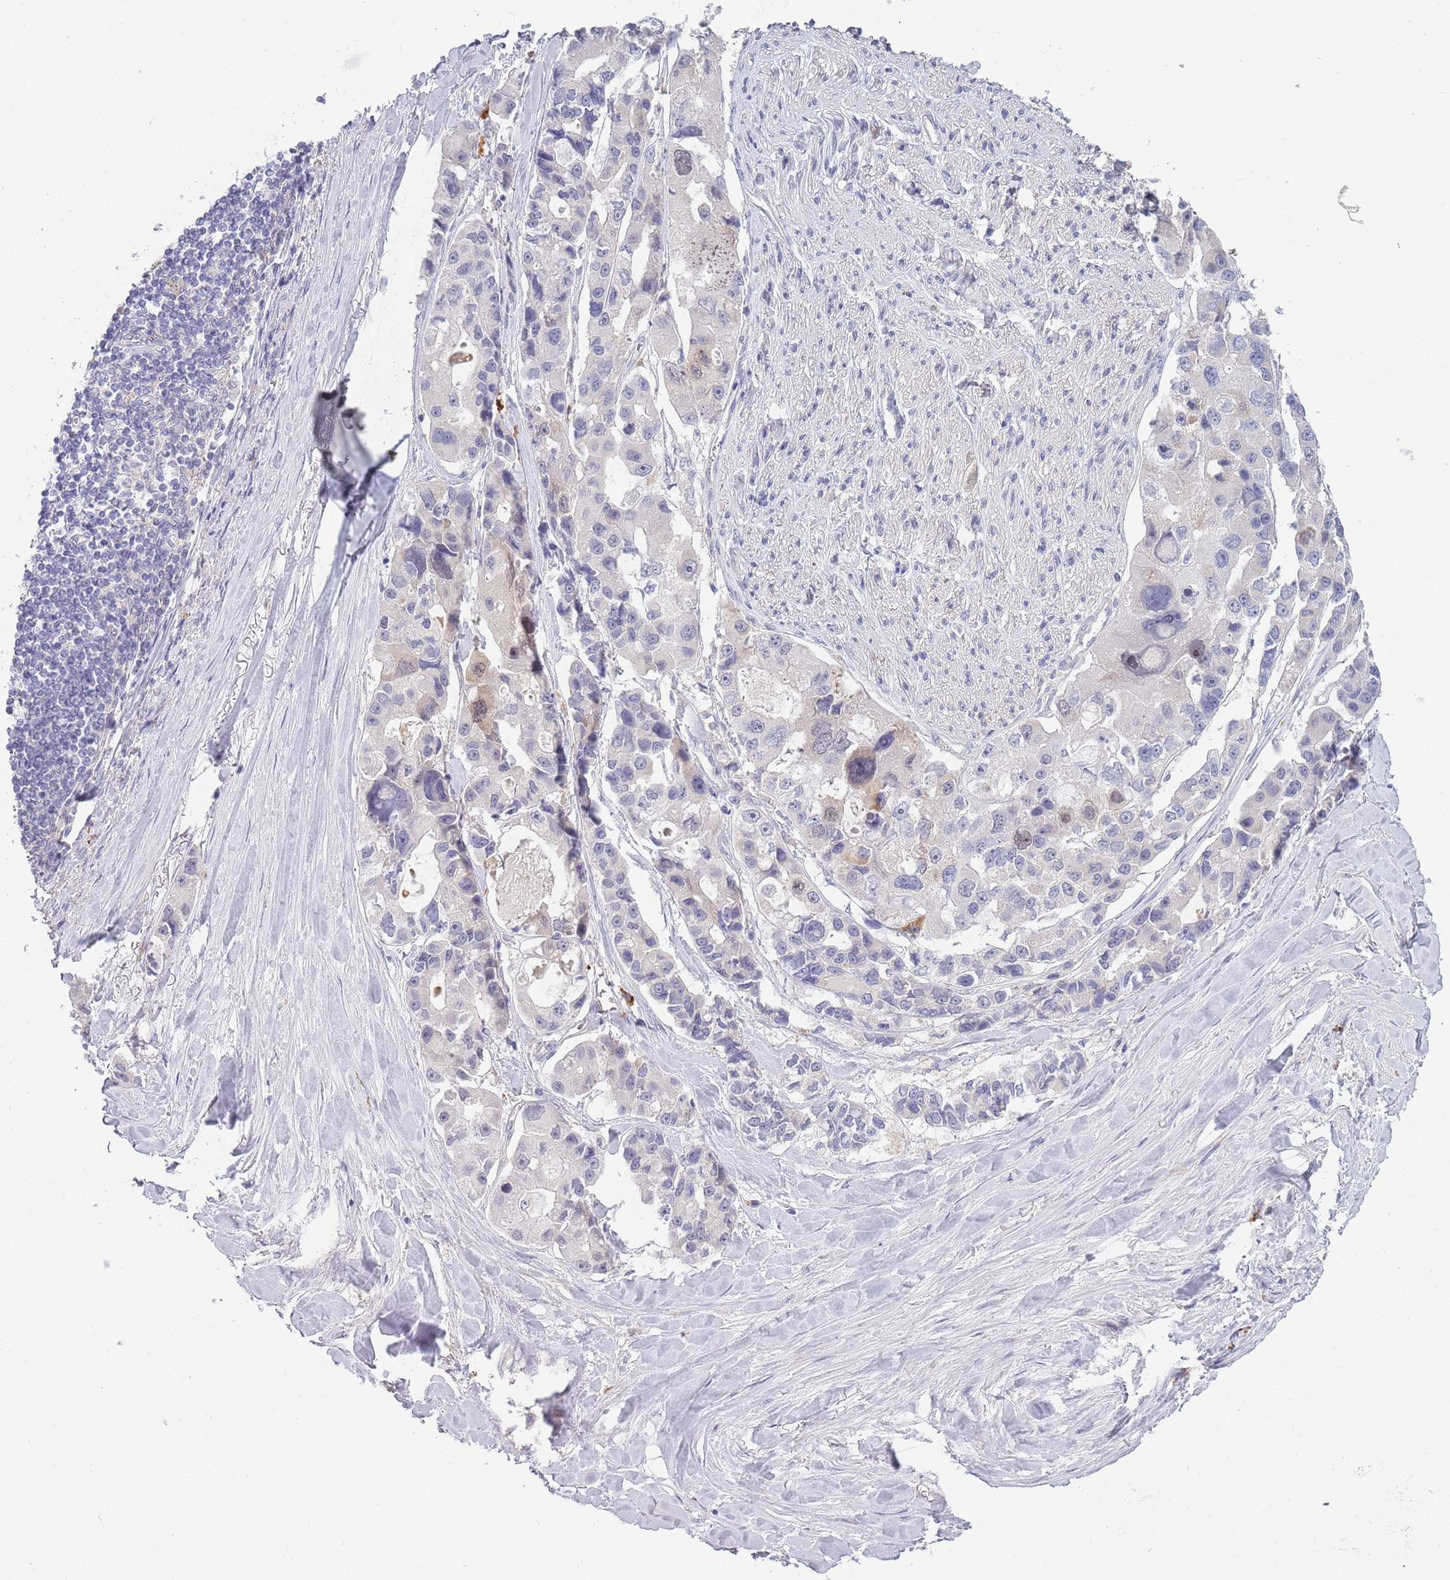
{"staining": {"intensity": "negative", "quantity": "none", "location": "none"}, "tissue": "lung cancer", "cell_type": "Tumor cells", "image_type": "cancer", "snomed": [{"axis": "morphology", "description": "Adenocarcinoma, NOS"}, {"axis": "topography", "description": "Lung"}], "caption": "This is an IHC micrograph of lung adenocarcinoma. There is no staining in tumor cells.", "gene": "PIMREG", "patient": {"sex": "female", "age": 54}}